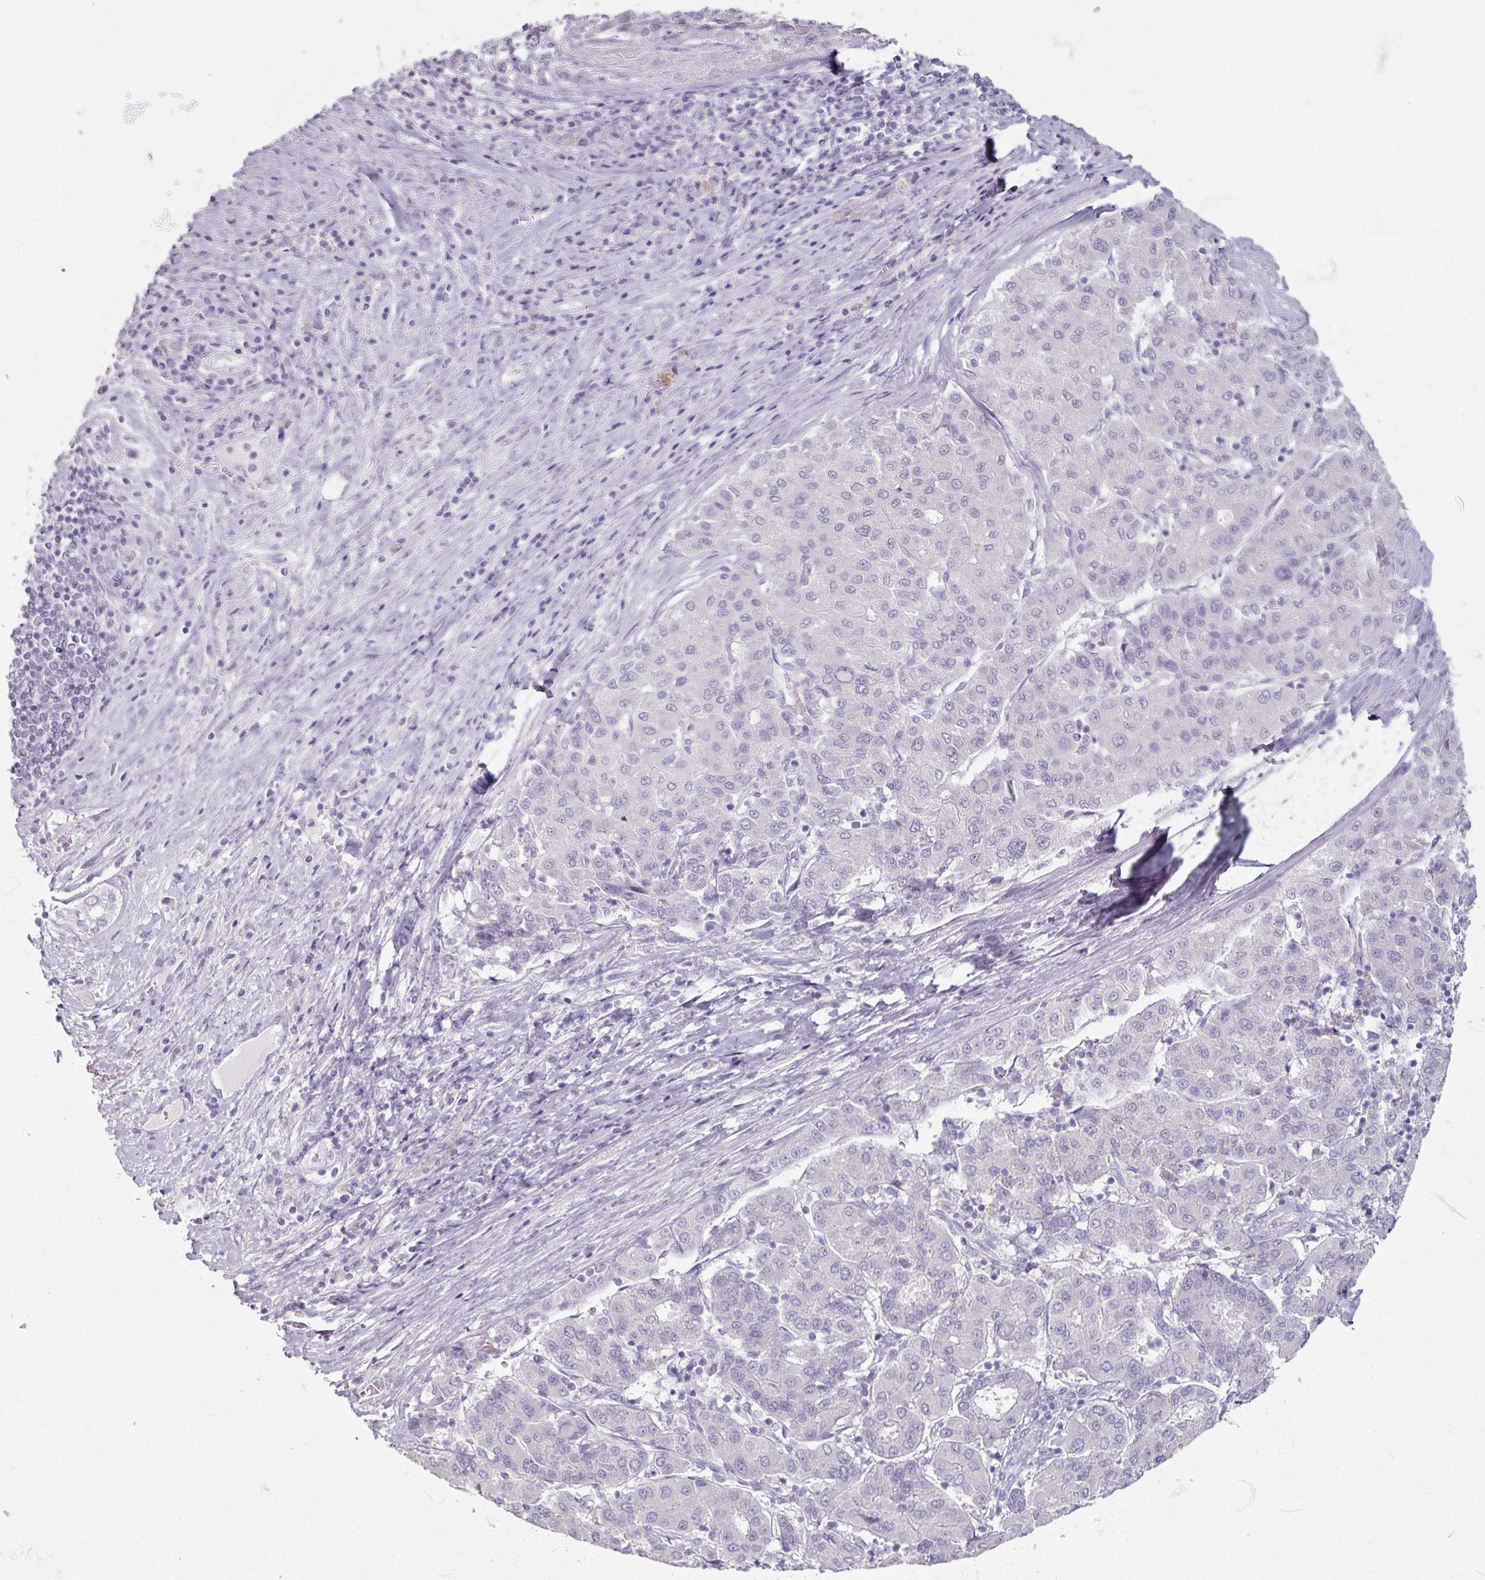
{"staining": {"intensity": "negative", "quantity": "none", "location": "none"}, "tissue": "liver cancer", "cell_type": "Tumor cells", "image_type": "cancer", "snomed": [{"axis": "morphology", "description": "Carcinoma, Hepatocellular, NOS"}, {"axis": "topography", "description": "Liver"}], "caption": "This is an immunohistochemistry (IHC) photomicrograph of hepatocellular carcinoma (liver). There is no staining in tumor cells.", "gene": "TG", "patient": {"sex": "male", "age": 65}}